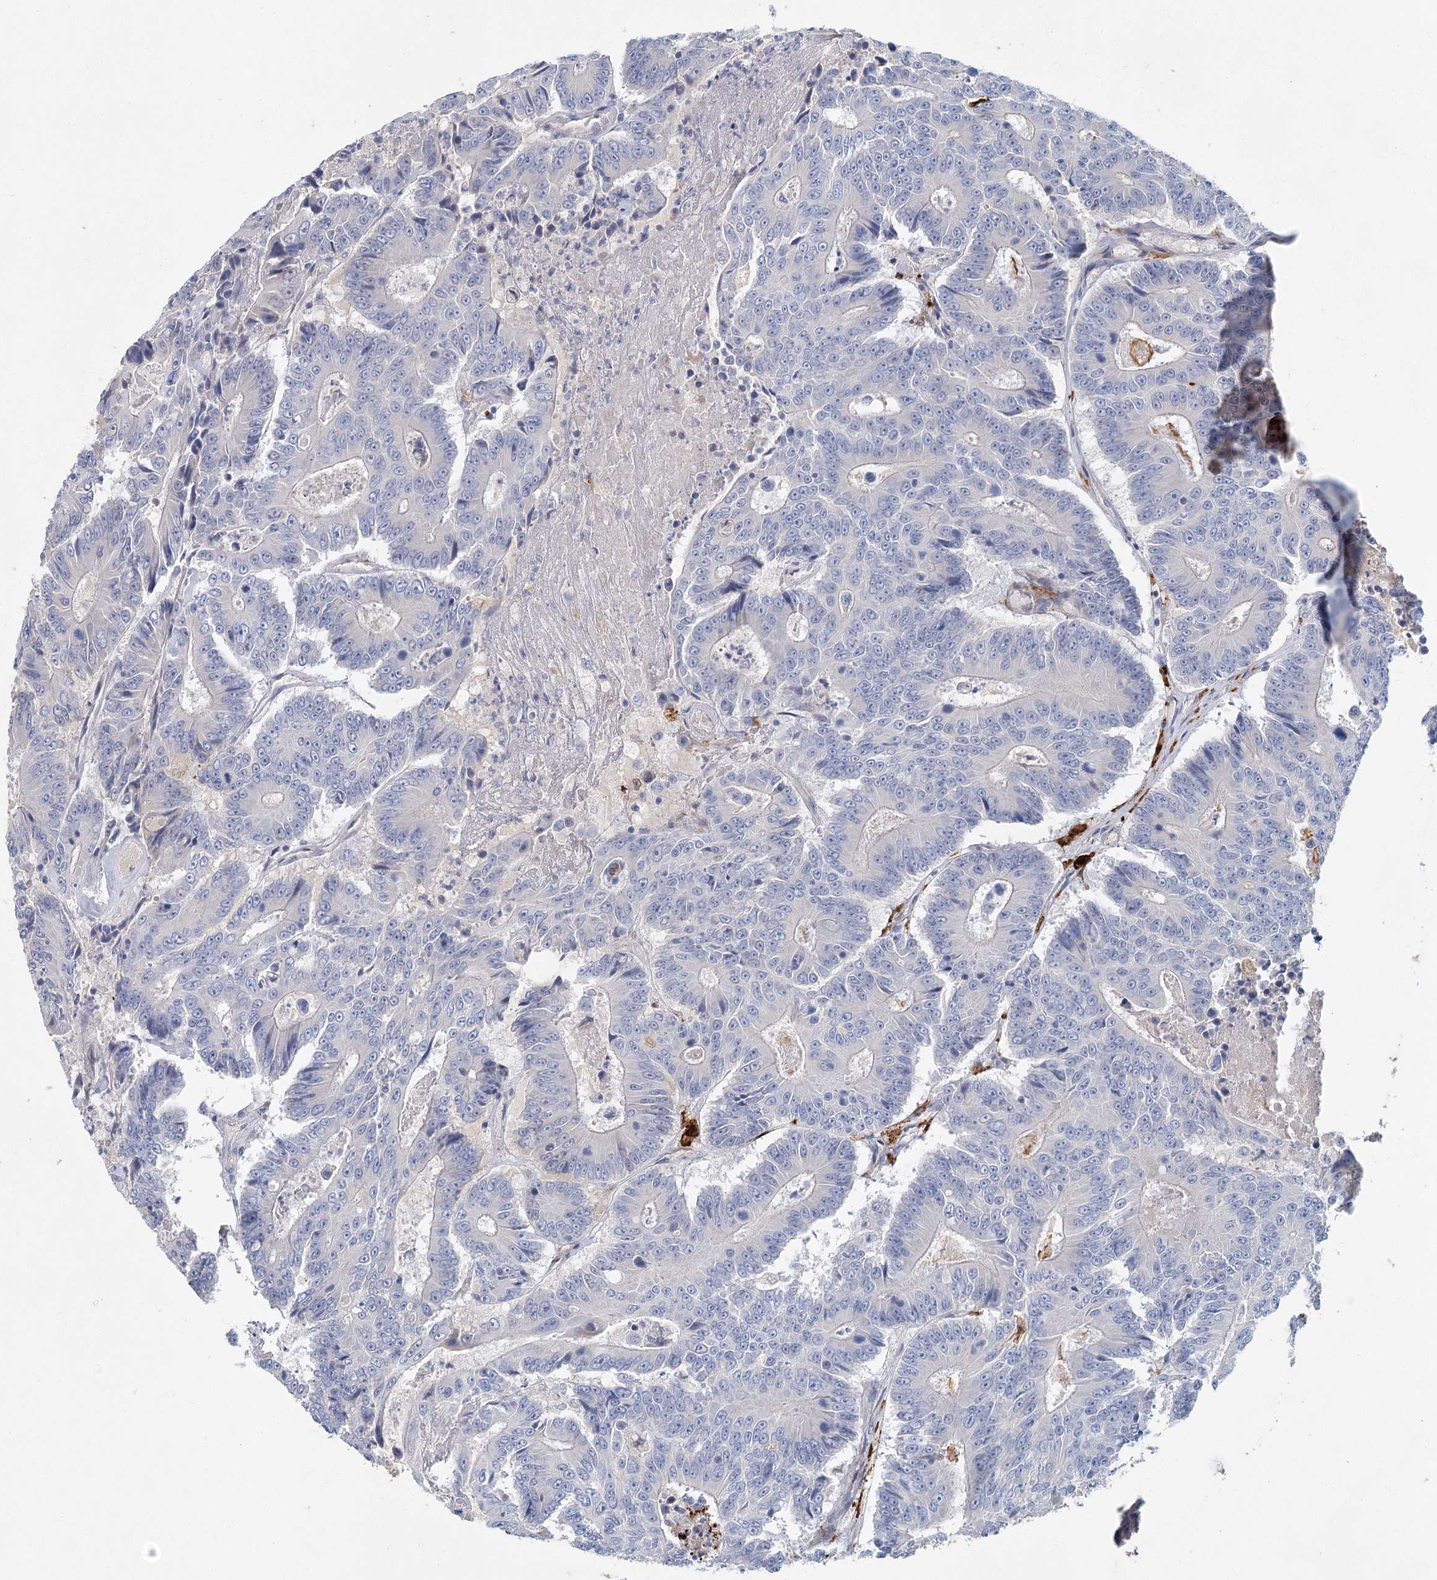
{"staining": {"intensity": "negative", "quantity": "none", "location": "none"}, "tissue": "colorectal cancer", "cell_type": "Tumor cells", "image_type": "cancer", "snomed": [{"axis": "morphology", "description": "Adenocarcinoma, NOS"}, {"axis": "topography", "description": "Colon"}], "caption": "Photomicrograph shows no protein positivity in tumor cells of adenocarcinoma (colorectal) tissue. (IHC, brightfield microscopy, high magnification).", "gene": "SLC19A3", "patient": {"sex": "male", "age": 83}}